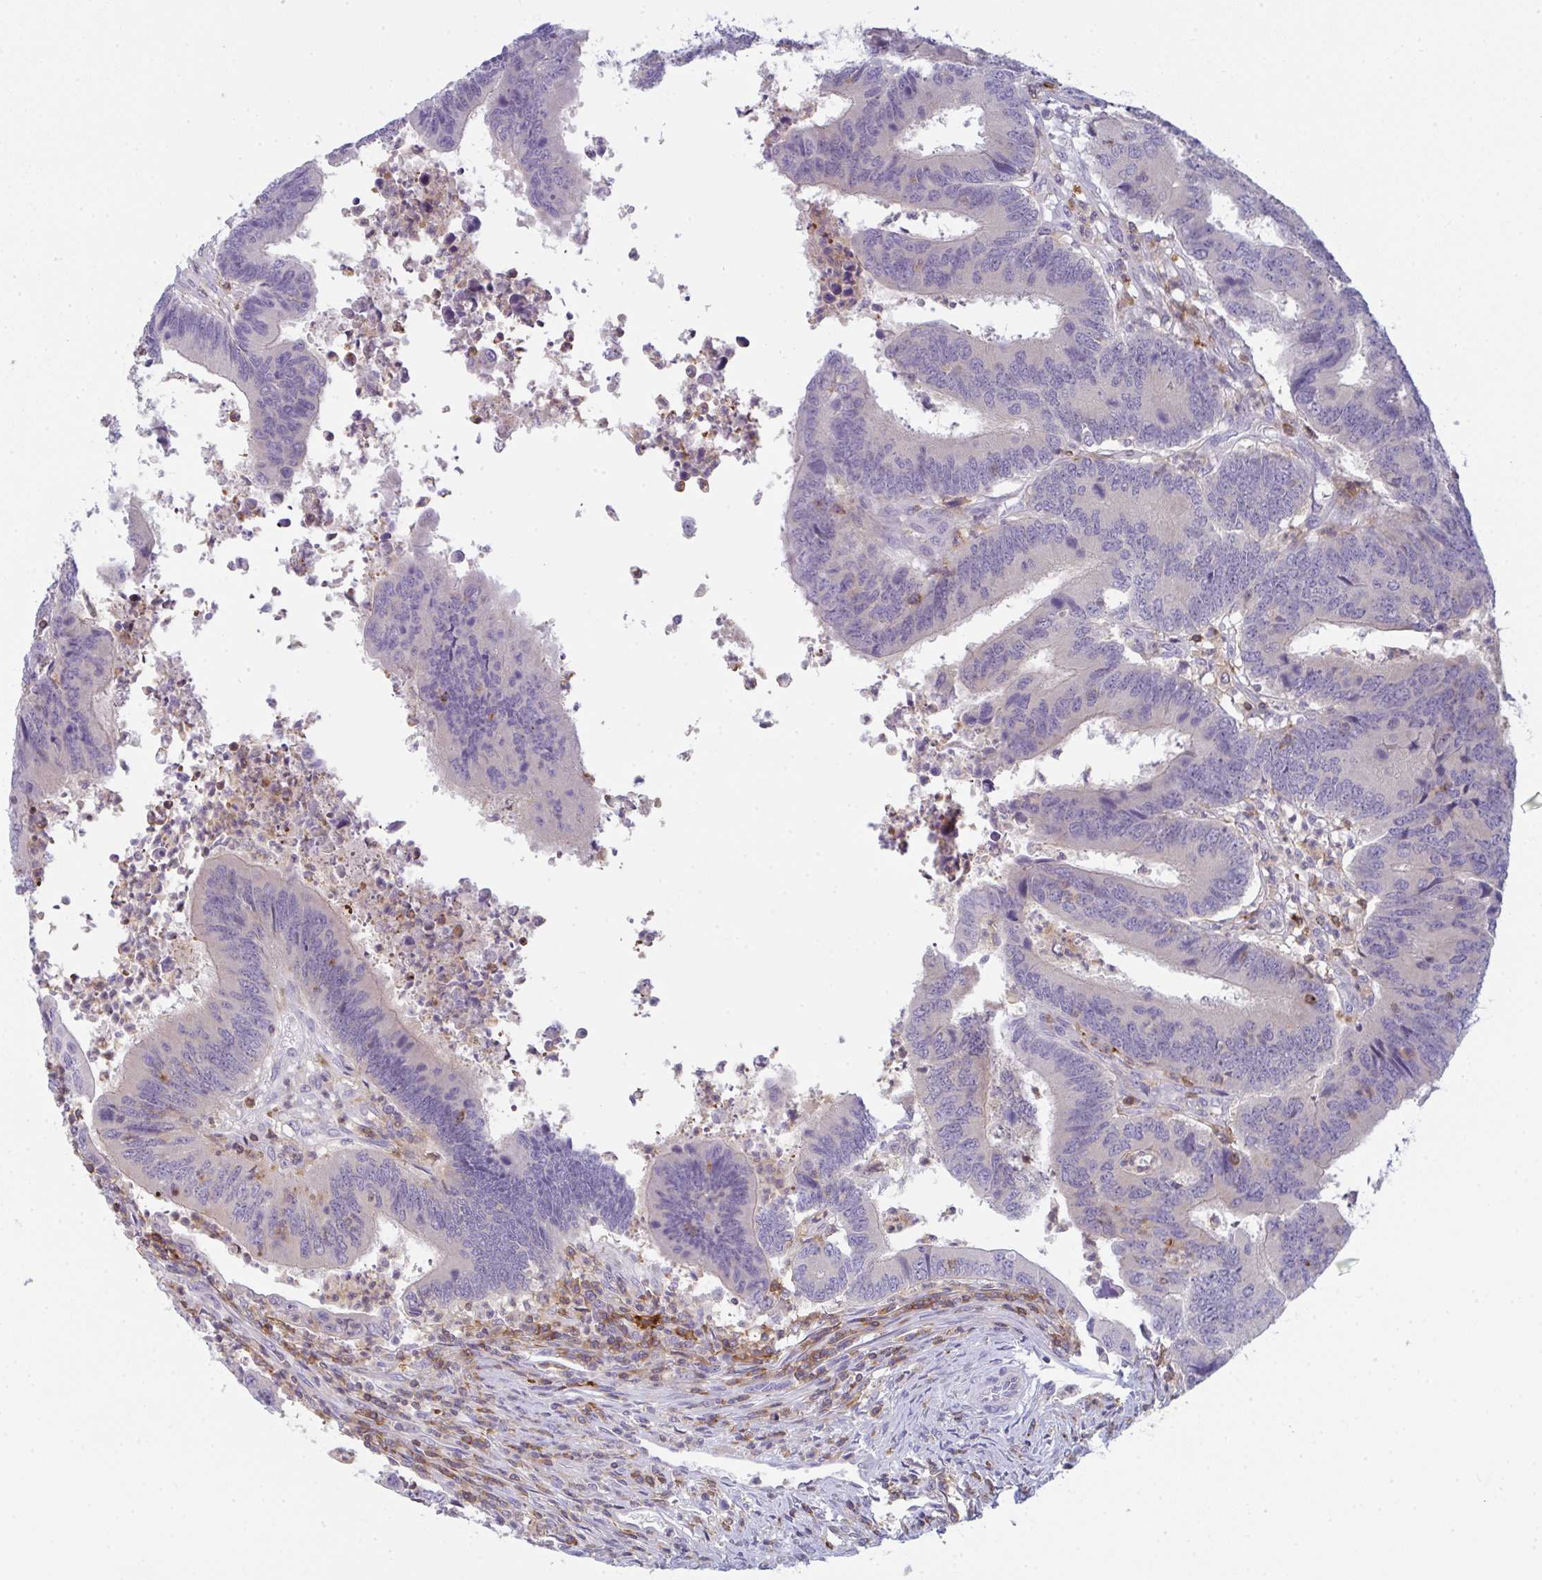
{"staining": {"intensity": "negative", "quantity": "none", "location": "none"}, "tissue": "colorectal cancer", "cell_type": "Tumor cells", "image_type": "cancer", "snomed": [{"axis": "morphology", "description": "Adenocarcinoma, NOS"}, {"axis": "topography", "description": "Colon"}], "caption": "A high-resolution photomicrograph shows immunohistochemistry (IHC) staining of colorectal adenocarcinoma, which reveals no significant staining in tumor cells.", "gene": "CD80", "patient": {"sex": "female", "age": 67}}